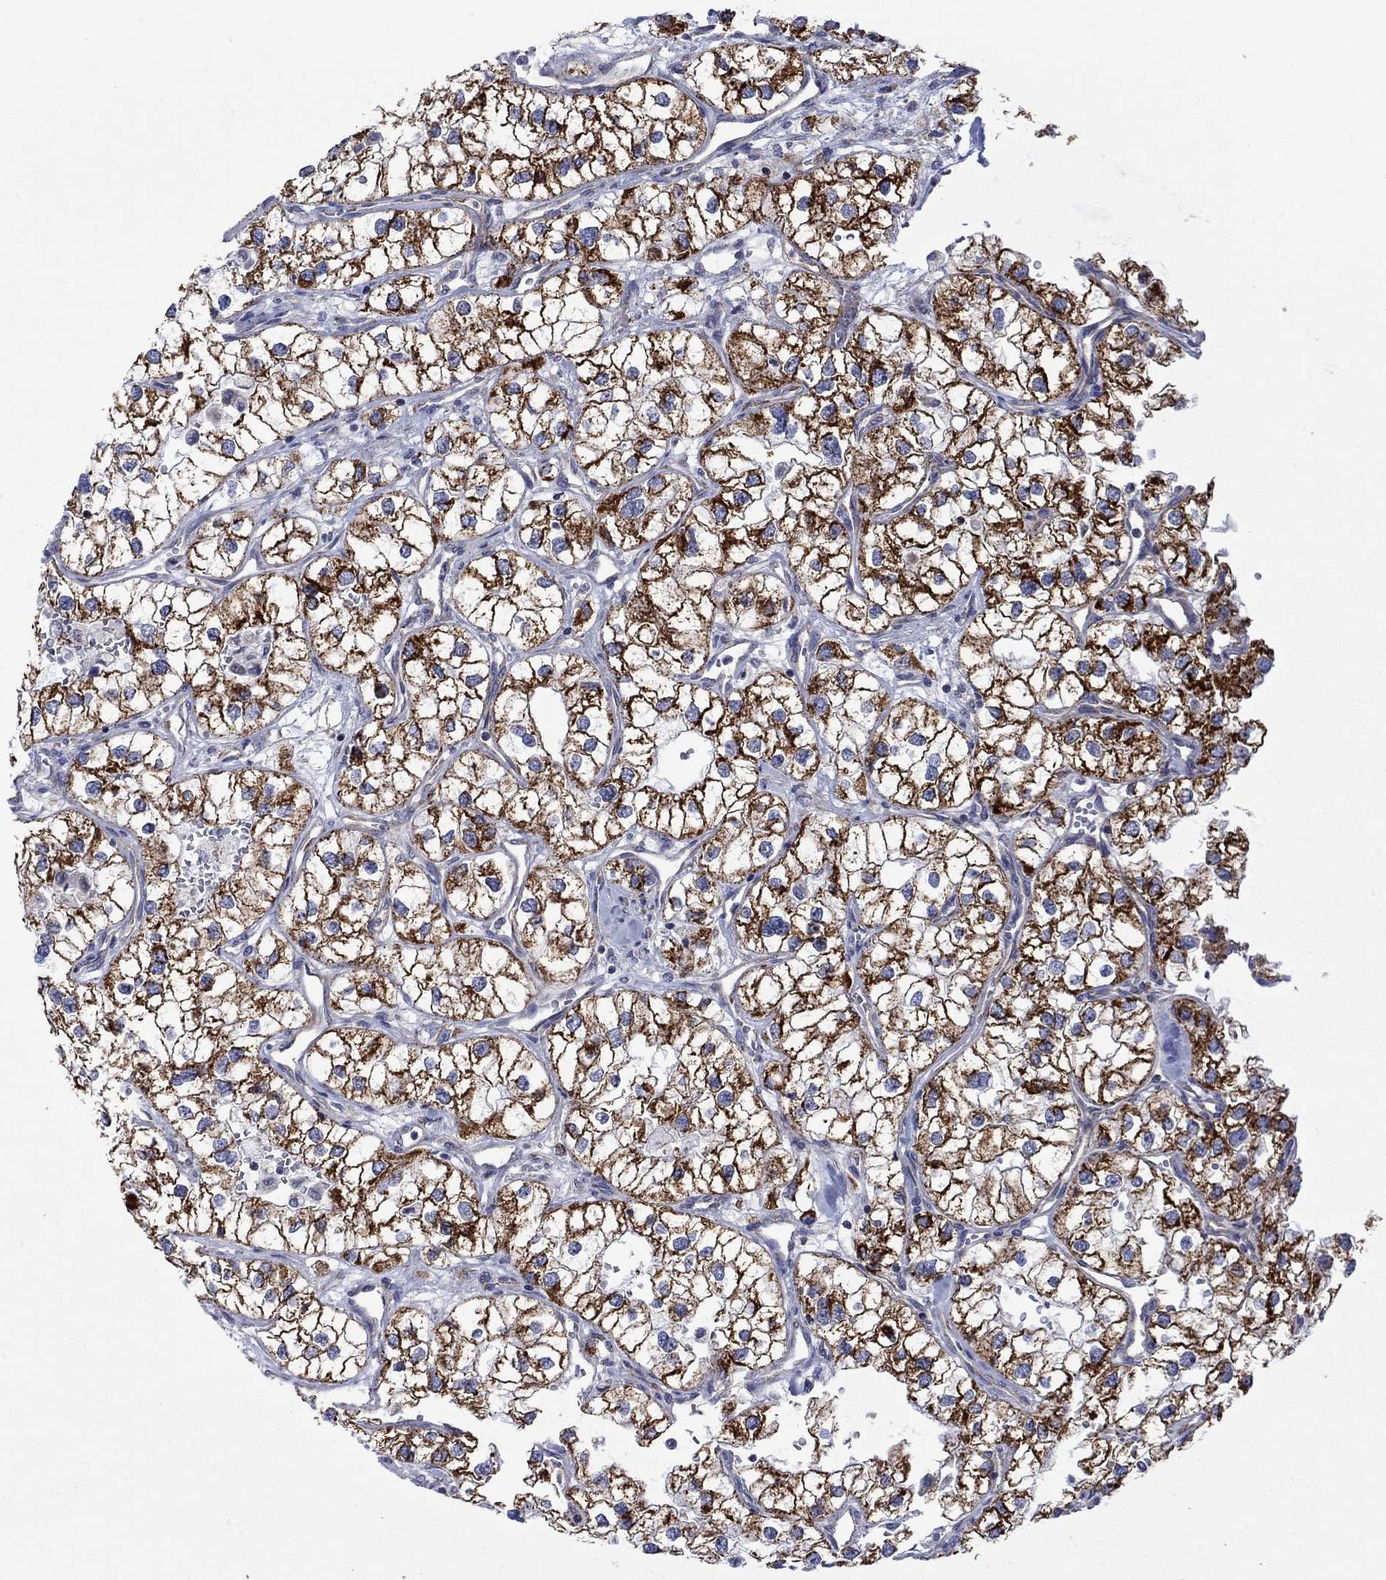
{"staining": {"intensity": "strong", "quantity": ">75%", "location": "cytoplasmic/membranous"}, "tissue": "renal cancer", "cell_type": "Tumor cells", "image_type": "cancer", "snomed": [{"axis": "morphology", "description": "Adenocarcinoma, NOS"}, {"axis": "topography", "description": "Kidney"}], "caption": "The immunohistochemical stain highlights strong cytoplasmic/membranous staining in tumor cells of renal cancer tissue. (brown staining indicates protein expression, while blue staining denotes nuclei).", "gene": "CISD1", "patient": {"sex": "male", "age": 59}}